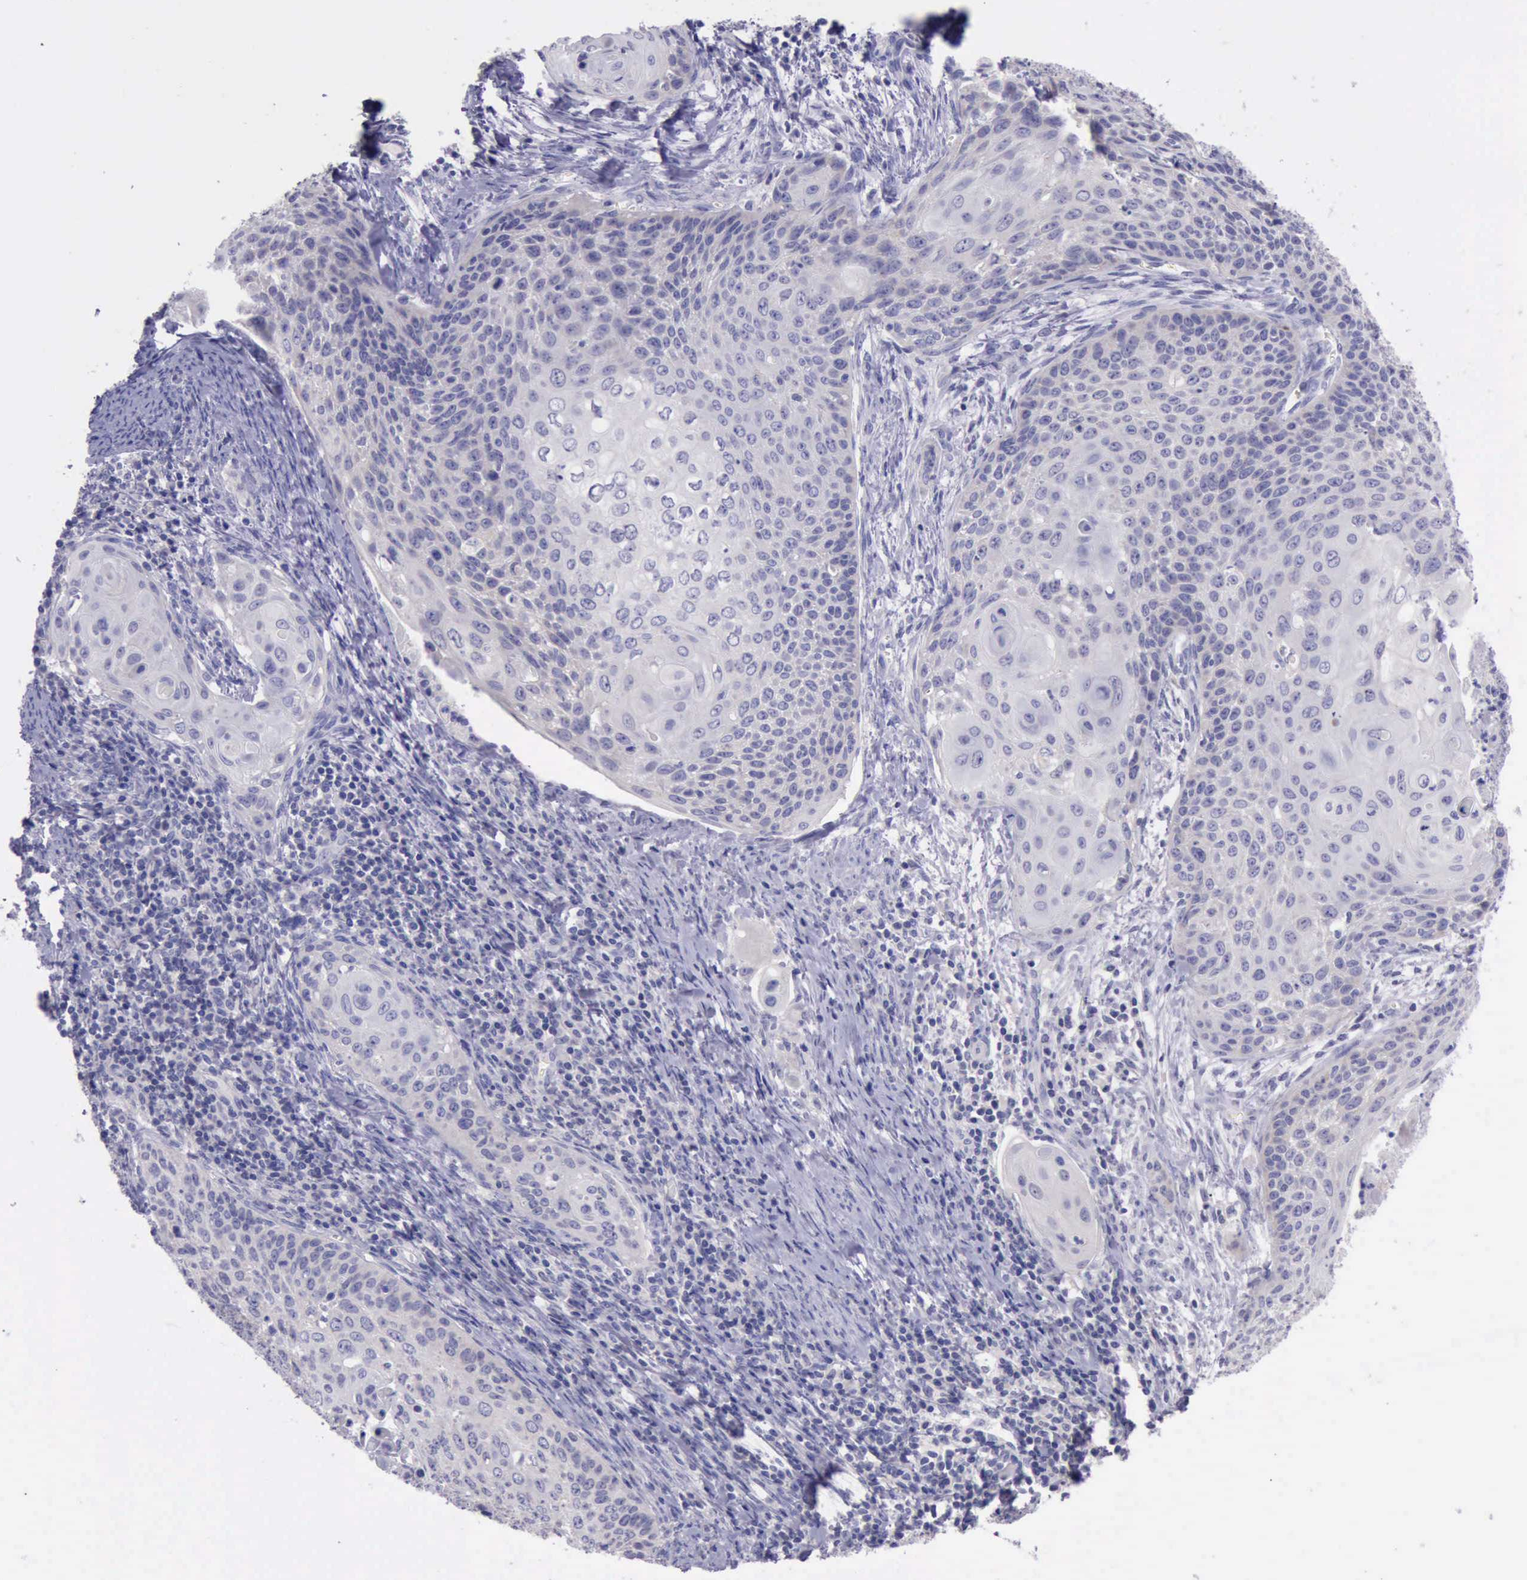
{"staining": {"intensity": "negative", "quantity": "none", "location": "none"}, "tissue": "cervical cancer", "cell_type": "Tumor cells", "image_type": "cancer", "snomed": [{"axis": "morphology", "description": "Squamous cell carcinoma, NOS"}, {"axis": "topography", "description": "Cervix"}], "caption": "IHC histopathology image of human cervical squamous cell carcinoma stained for a protein (brown), which displays no positivity in tumor cells.", "gene": "LRFN5", "patient": {"sex": "female", "age": 33}}